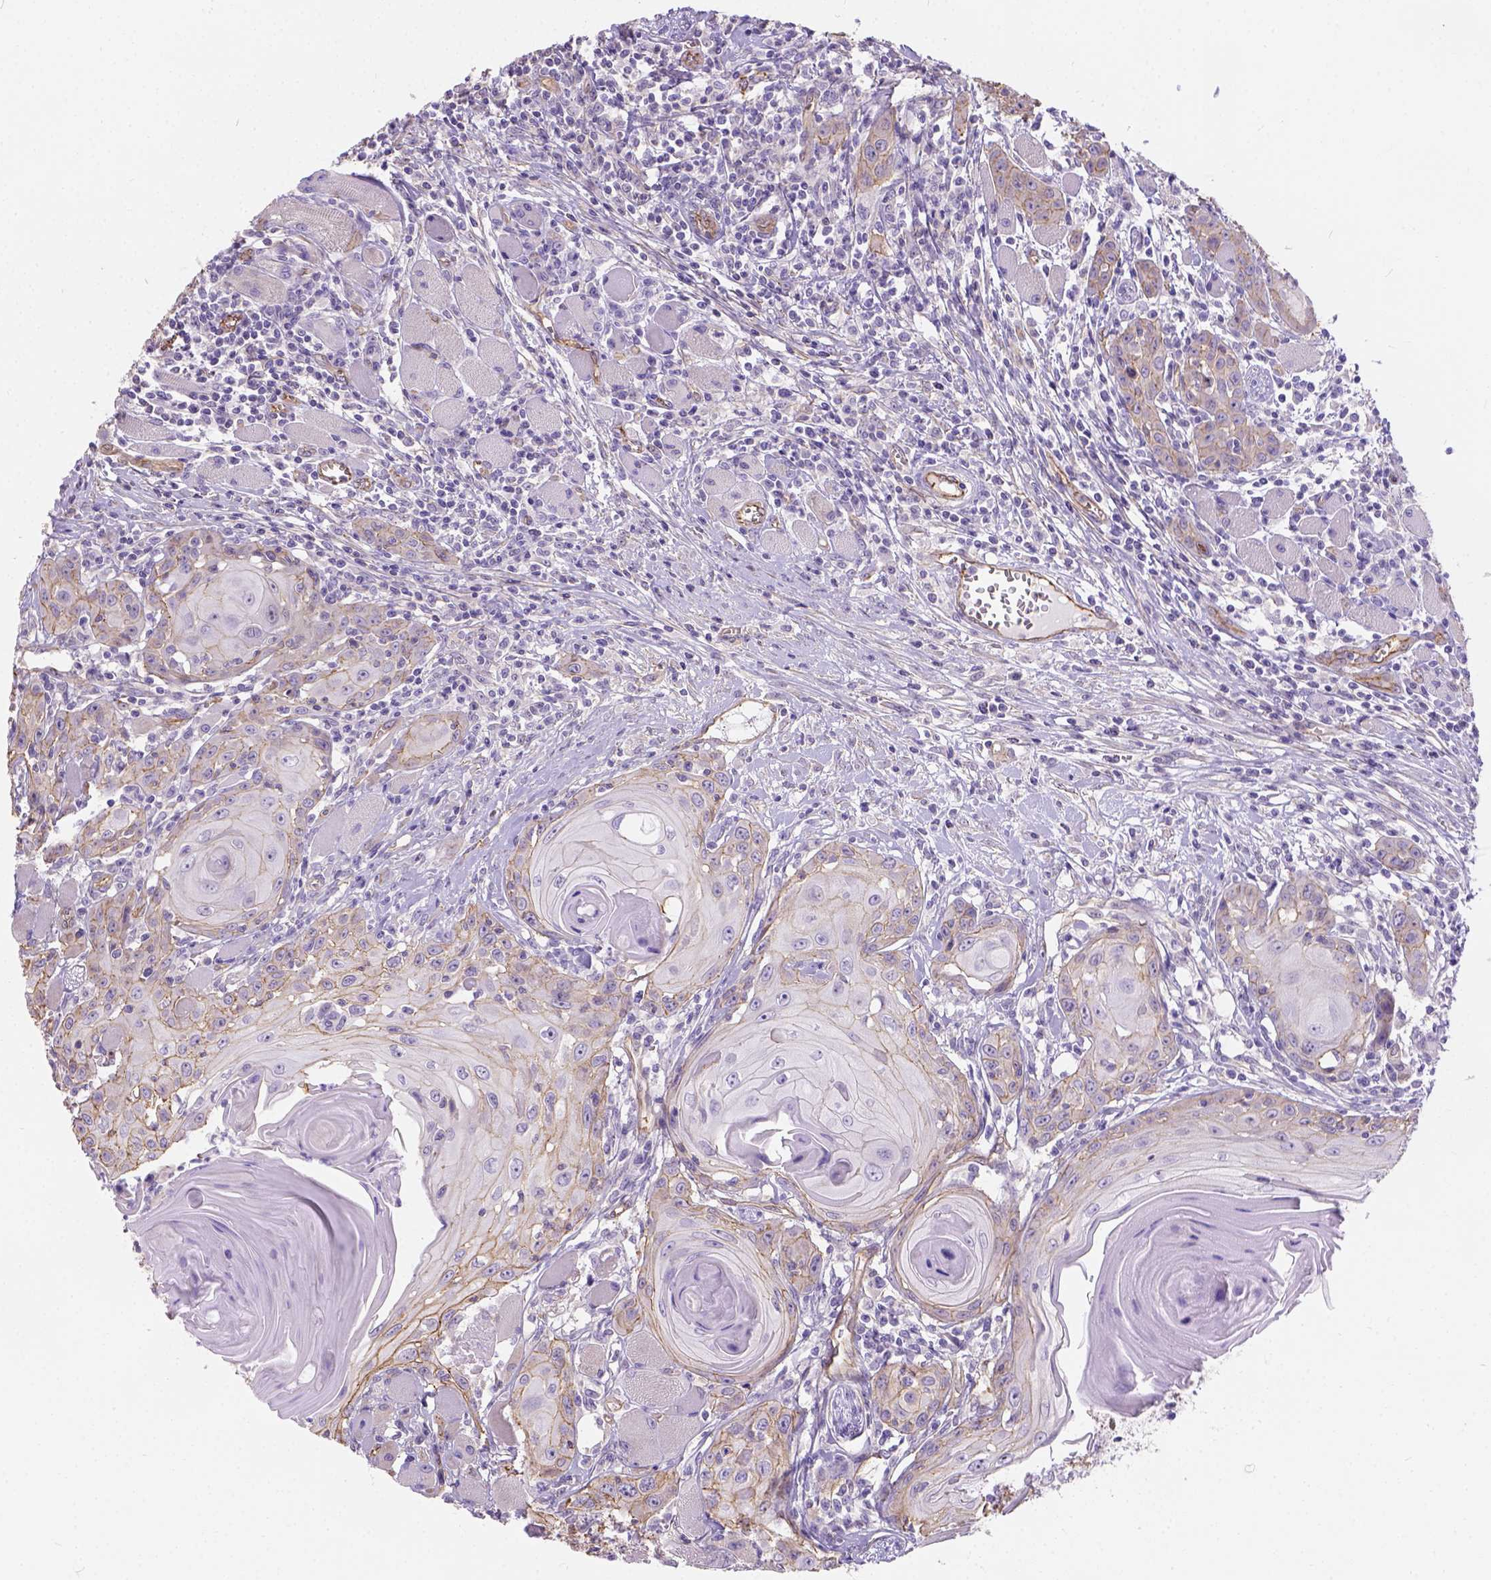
{"staining": {"intensity": "weak", "quantity": "25%-75%", "location": "cytoplasmic/membranous"}, "tissue": "head and neck cancer", "cell_type": "Tumor cells", "image_type": "cancer", "snomed": [{"axis": "morphology", "description": "Squamous cell carcinoma, NOS"}, {"axis": "topography", "description": "Head-Neck"}], "caption": "Immunohistochemical staining of head and neck squamous cell carcinoma displays low levels of weak cytoplasmic/membranous protein staining in about 25%-75% of tumor cells.", "gene": "PHF7", "patient": {"sex": "female", "age": 80}}